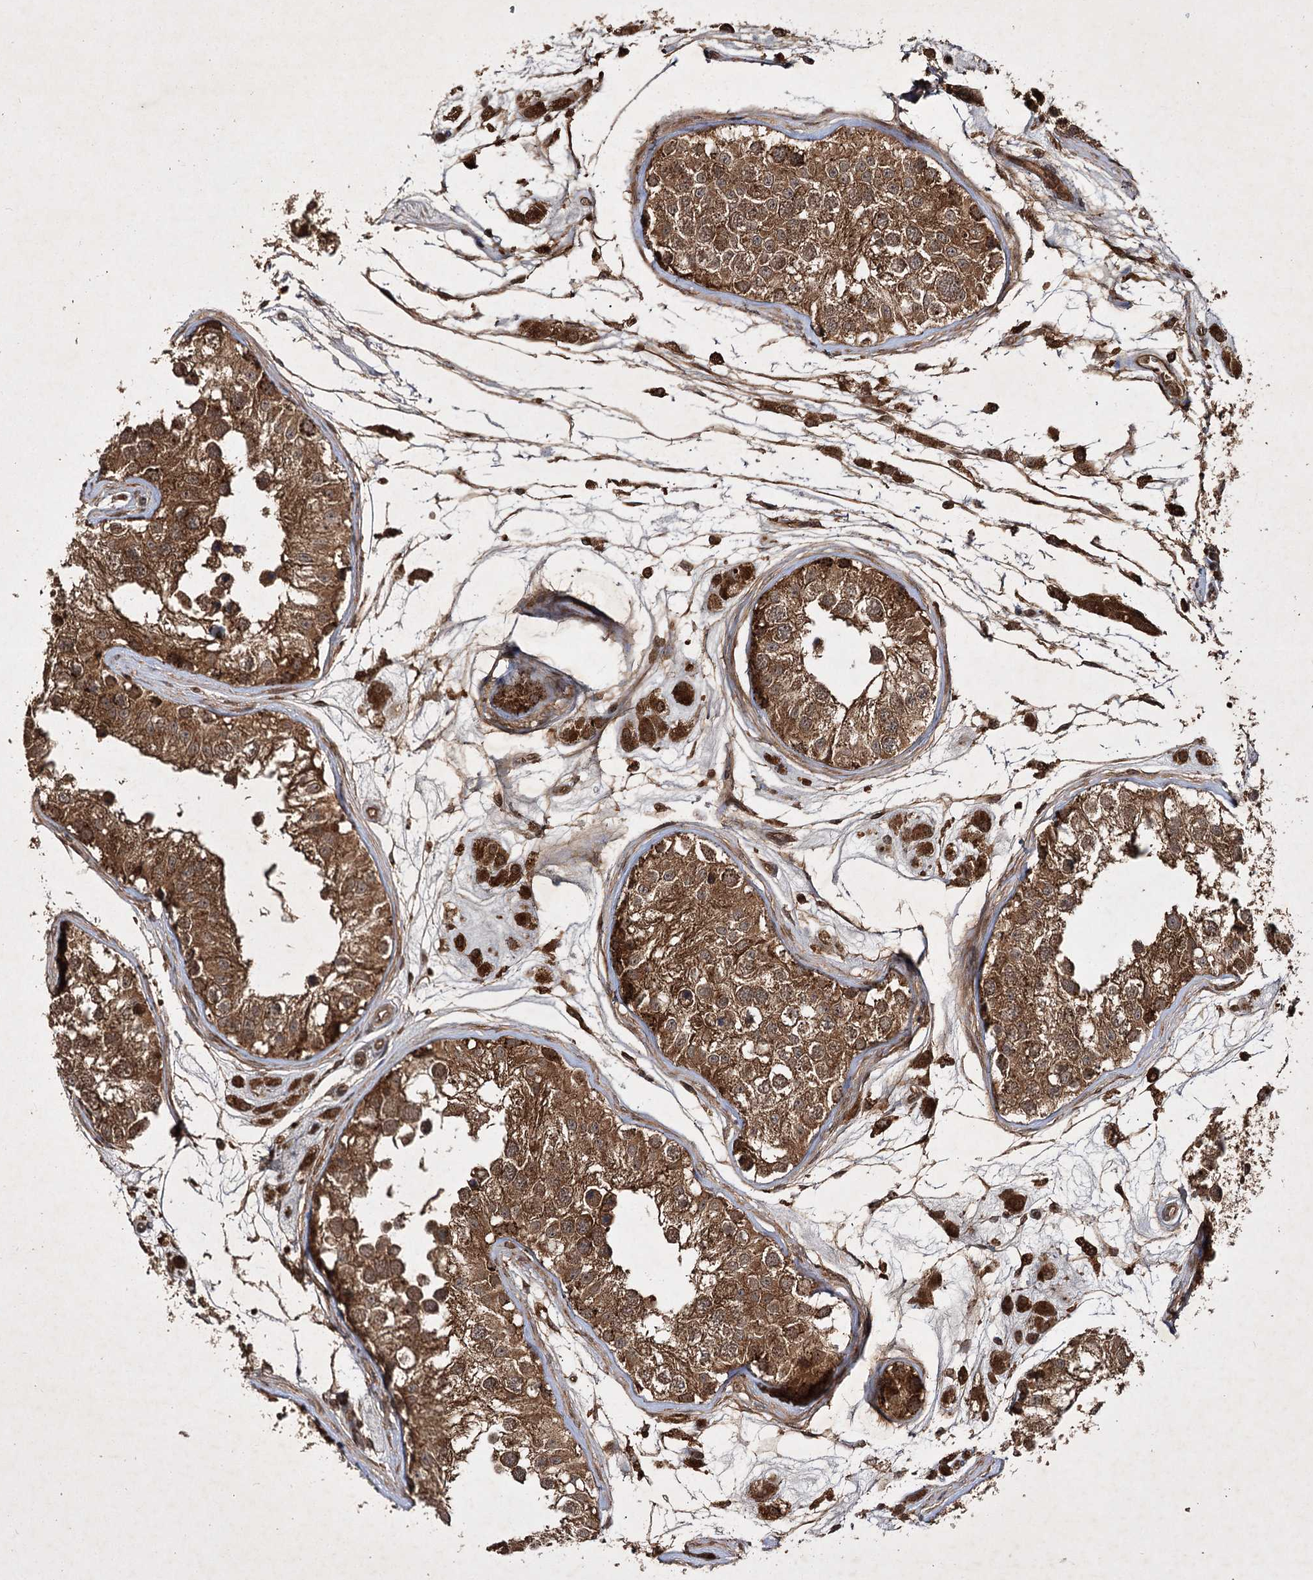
{"staining": {"intensity": "strong", "quantity": ">75%", "location": "cytoplasmic/membranous"}, "tissue": "testis", "cell_type": "Cells in seminiferous ducts", "image_type": "normal", "snomed": [{"axis": "morphology", "description": "Normal tissue, NOS"}, {"axis": "morphology", "description": "Adenocarcinoma, metastatic, NOS"}, {"axis": "topography", "description": "Testis"}], "caption": "DAB (3,3'-diaminobenzidine) immunohistochemical staining of normal human testis shows strong cytoplasmic/membranous protein staining in about >75% of cells in seminiferous ducts.", "gene": "DNAJC13", "patient": {"sex": "male", "age": 26}}